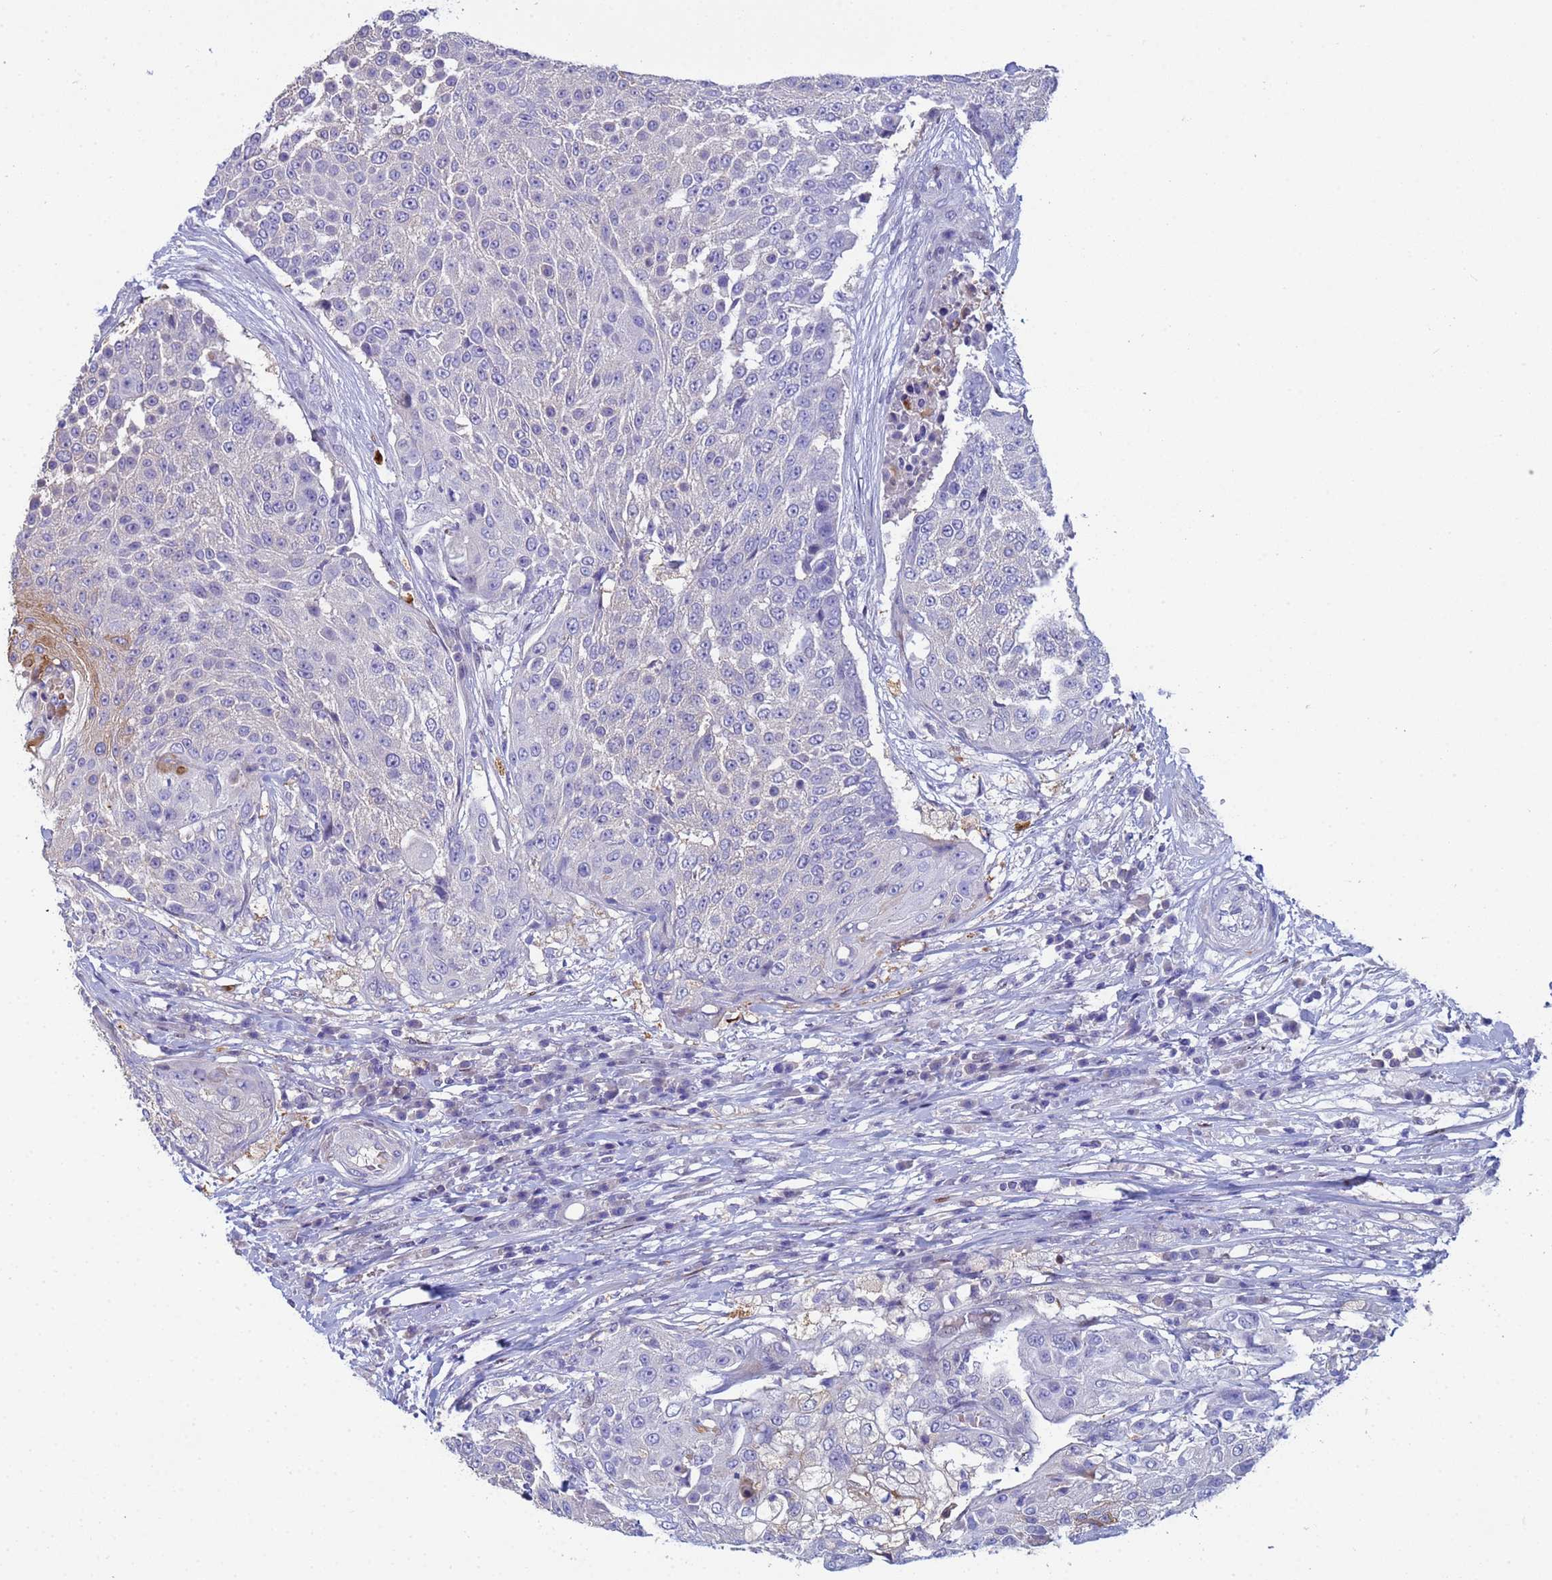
{"staining": {"intensity": "negative", "quantity": "none", "location": "none"}, "tissue": "urothelial cancer", "cell_type": "Tumor cells", "image_type": "cancer", "snomed": [{"axis": "morphology", "description": "Urothelial carcinoma, High grade"}, {"axis": "topography", "description": "Urinary bladder"}], "caption": "IHC image of neoplastic tissue: human urothelial cancer stained with DAB shows no significant protein positivity in tumor cells.", "gene": "PPP6R1", "patient": {"sex": "female", "age": 63}}